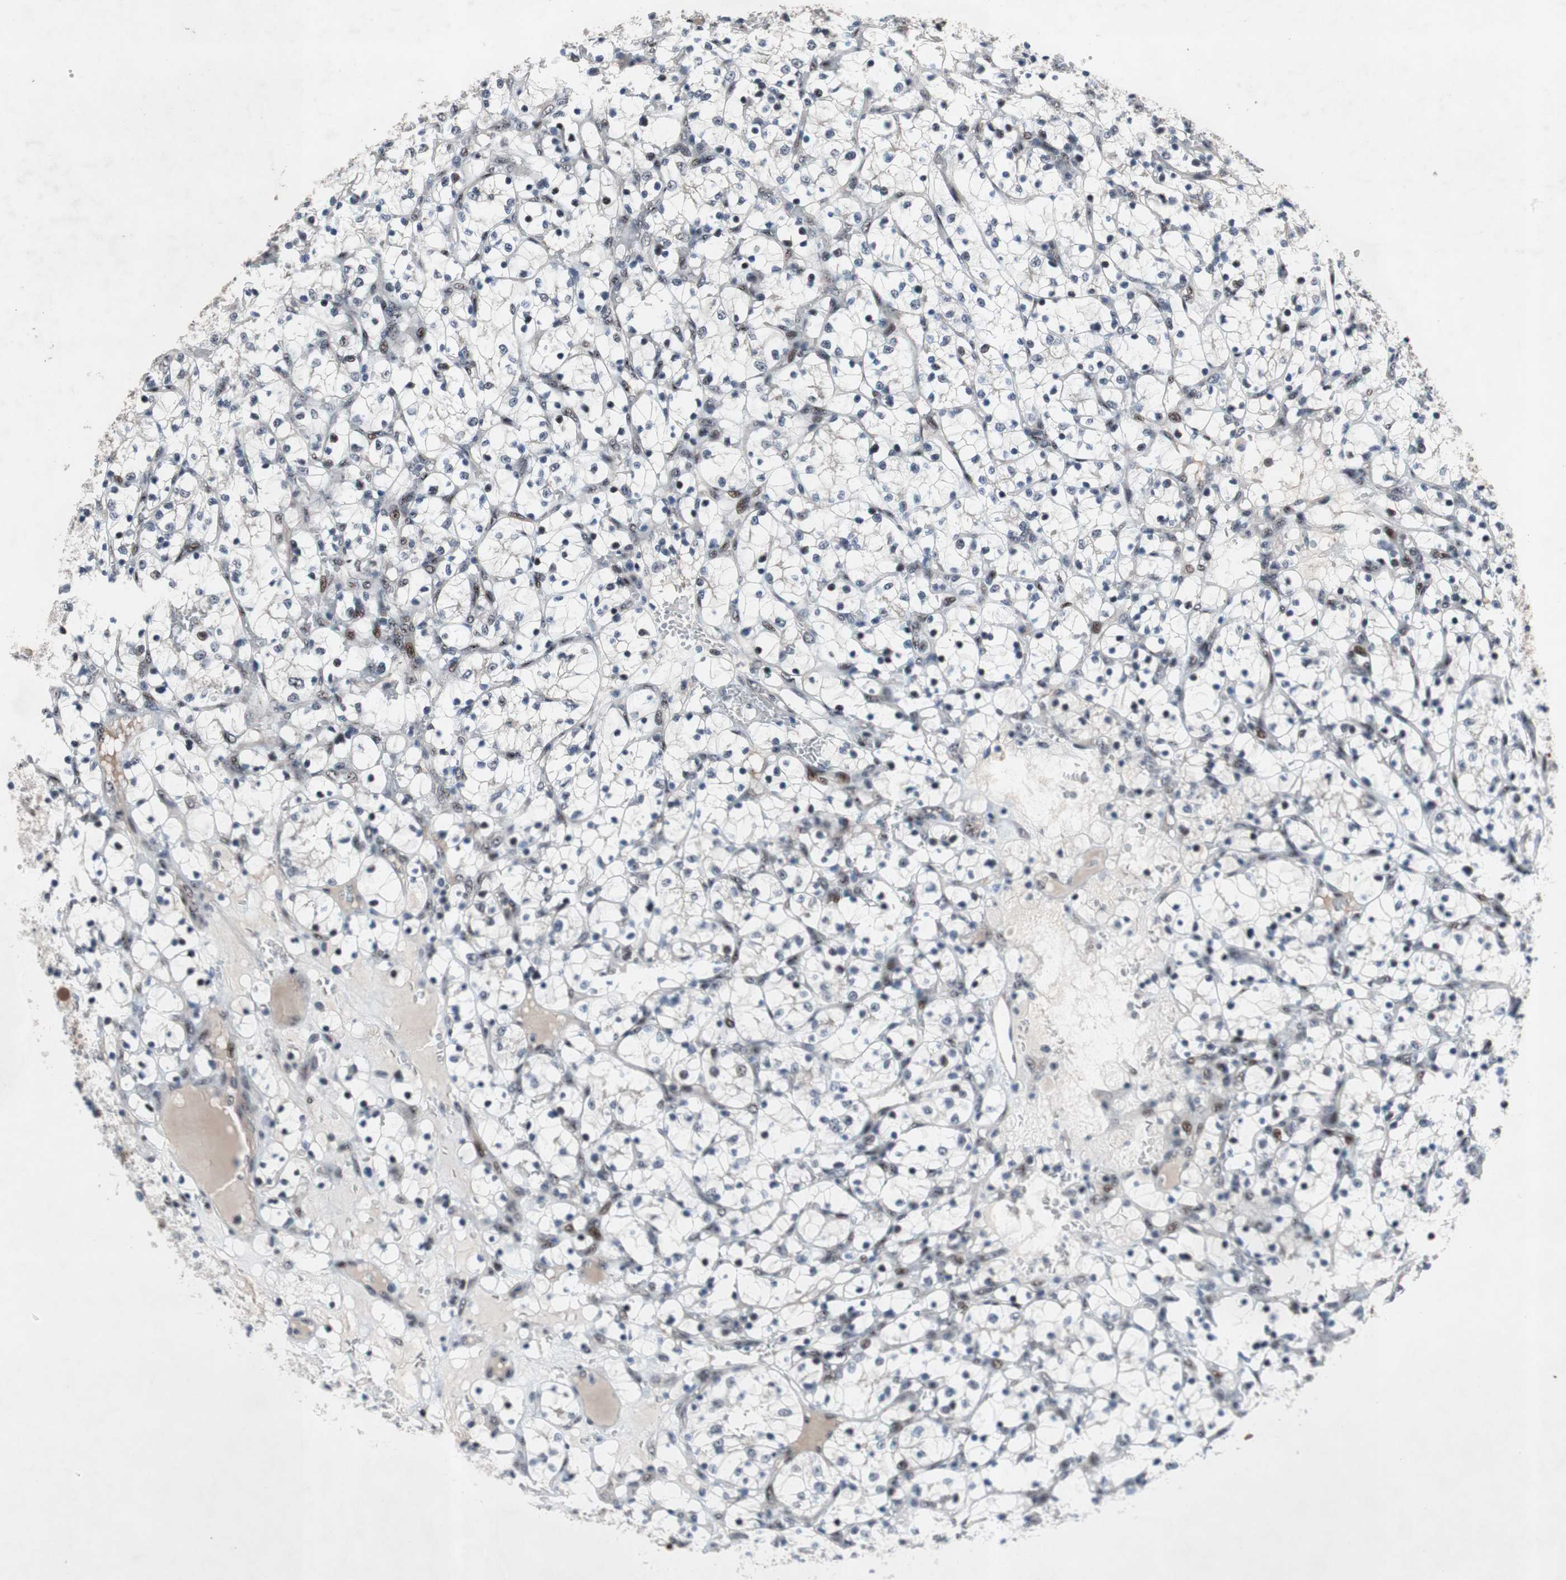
{"staining": {"intensity": "weak", "quantity": "<25%", "location": "nuclear"}, "tissue": "renal cancer", "cell_type": "Tumor cells", "image_type": "cancer", "snomed": [{"axis": "morphology", "description": "Adenocarcinoma, NOS"}, {"axis": "topography", "description": "Kidney"}], "caption": "Adenocarcinoma (renal) was stained to show a protein in brown. There is no significant expression in tumor cells.", "gene": "SOX7", "patient": {"sex": "female", "age": 69}}